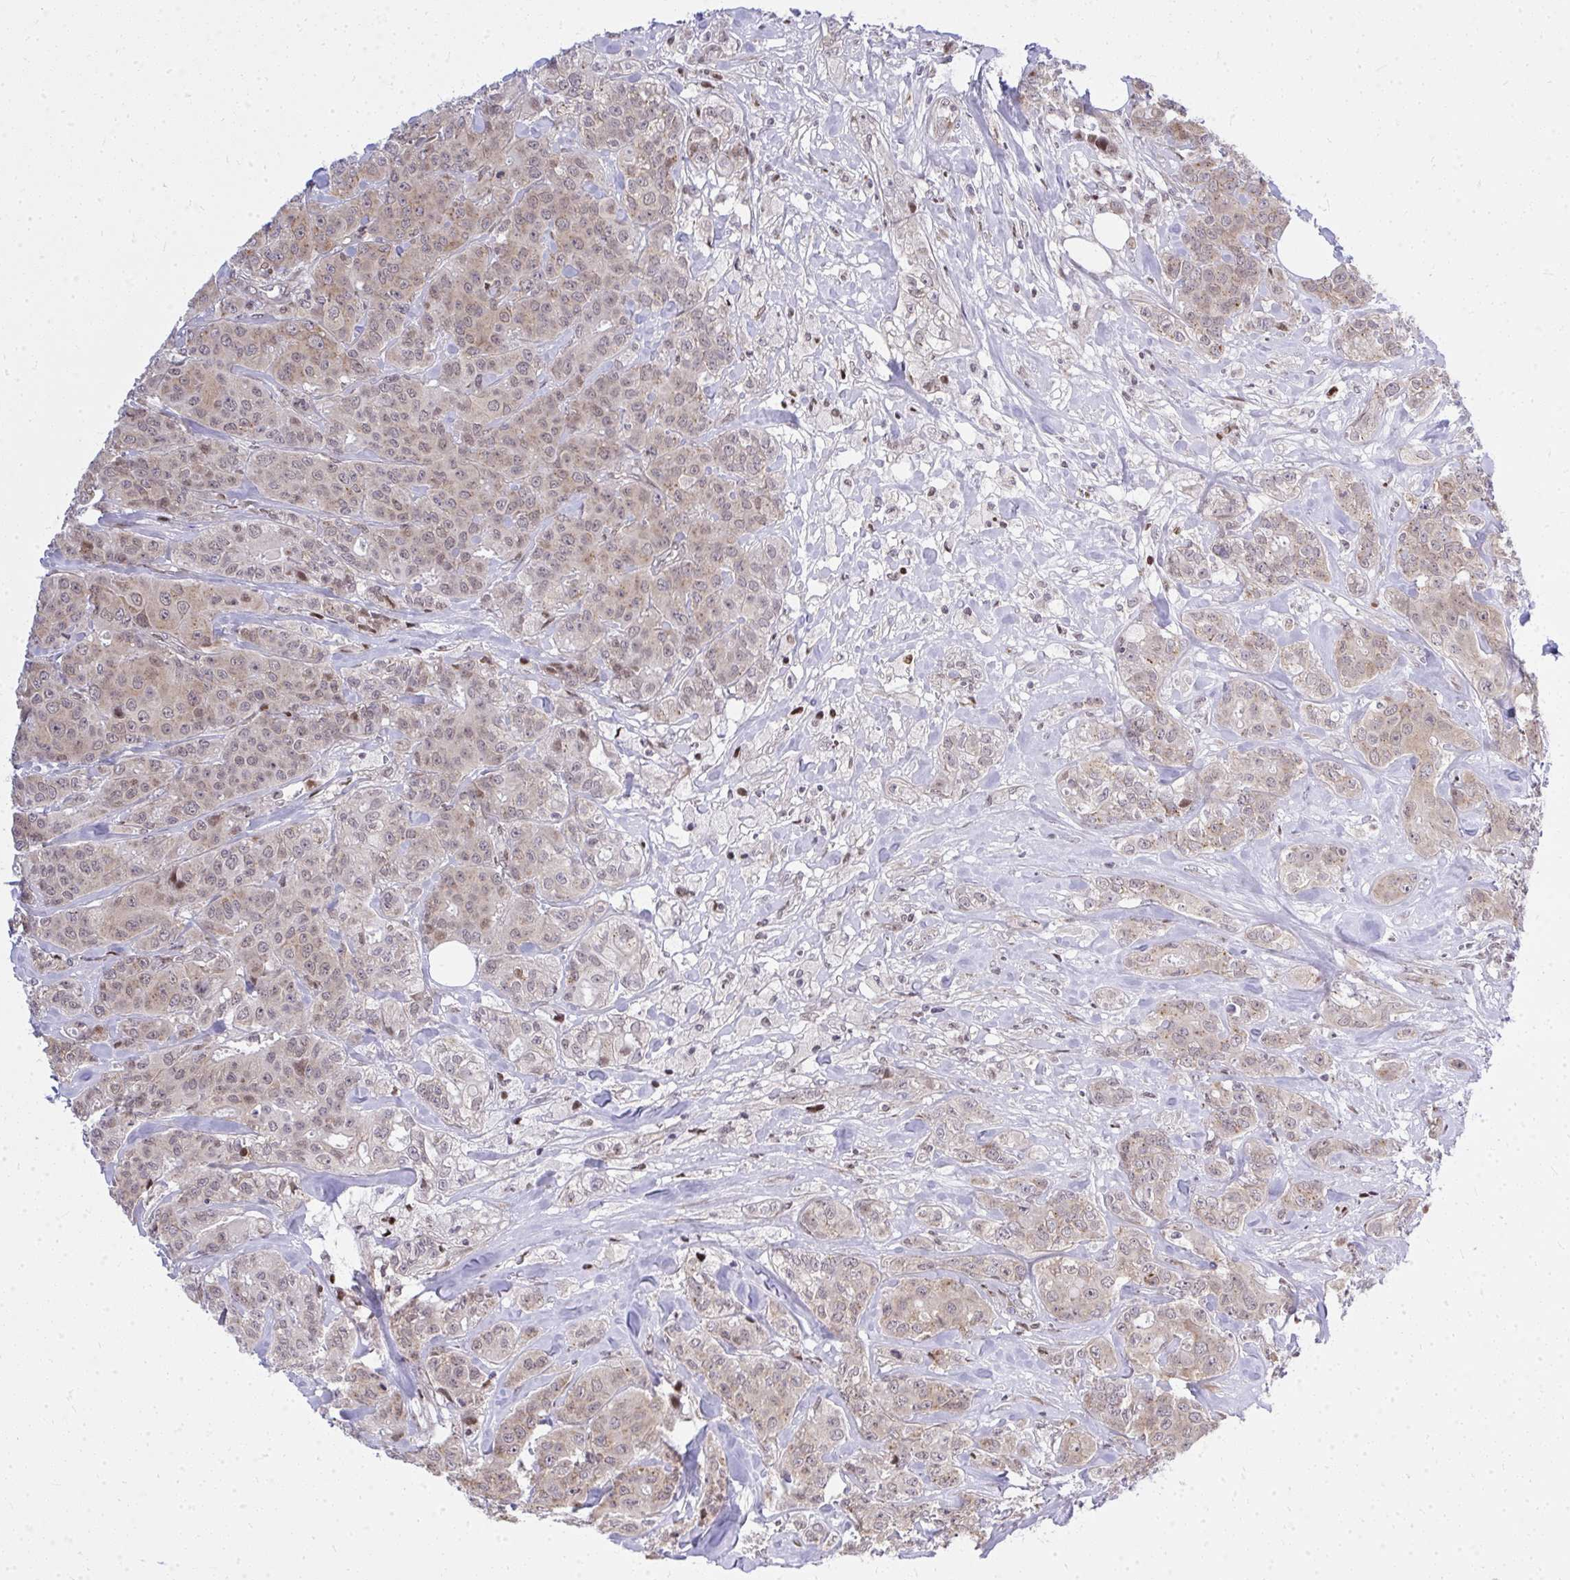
{"staining": {"intensity": "weak", "quantity": "25%-75%", "location": "nuclear"}, "tissue": "breast cancer", "cell_type": "Tumor cells", "image_type": "cancer", "snomed": [{"axis": "morphology", "description": "Normal tissue, NOS"}, {"axis": "morphology", "description": "Duct carcinoma"}, {"axis": "topography", "description": "Breast"}], "caption": "IHC (DAB (3,3'-diaminobenzidine)) staining of infiltrating ductal carcinoma (breast) shows weak nuclear protein expression in approximately 25%-75% of tumor cells. (Stains: DAB (3,3'-diaminobenzidine) in brown, nuclei in blue, Microscopy: brightfield microscopy at high magnification).", "gene": "PIGY", "patient": {"sex": "female", "age": 43}}